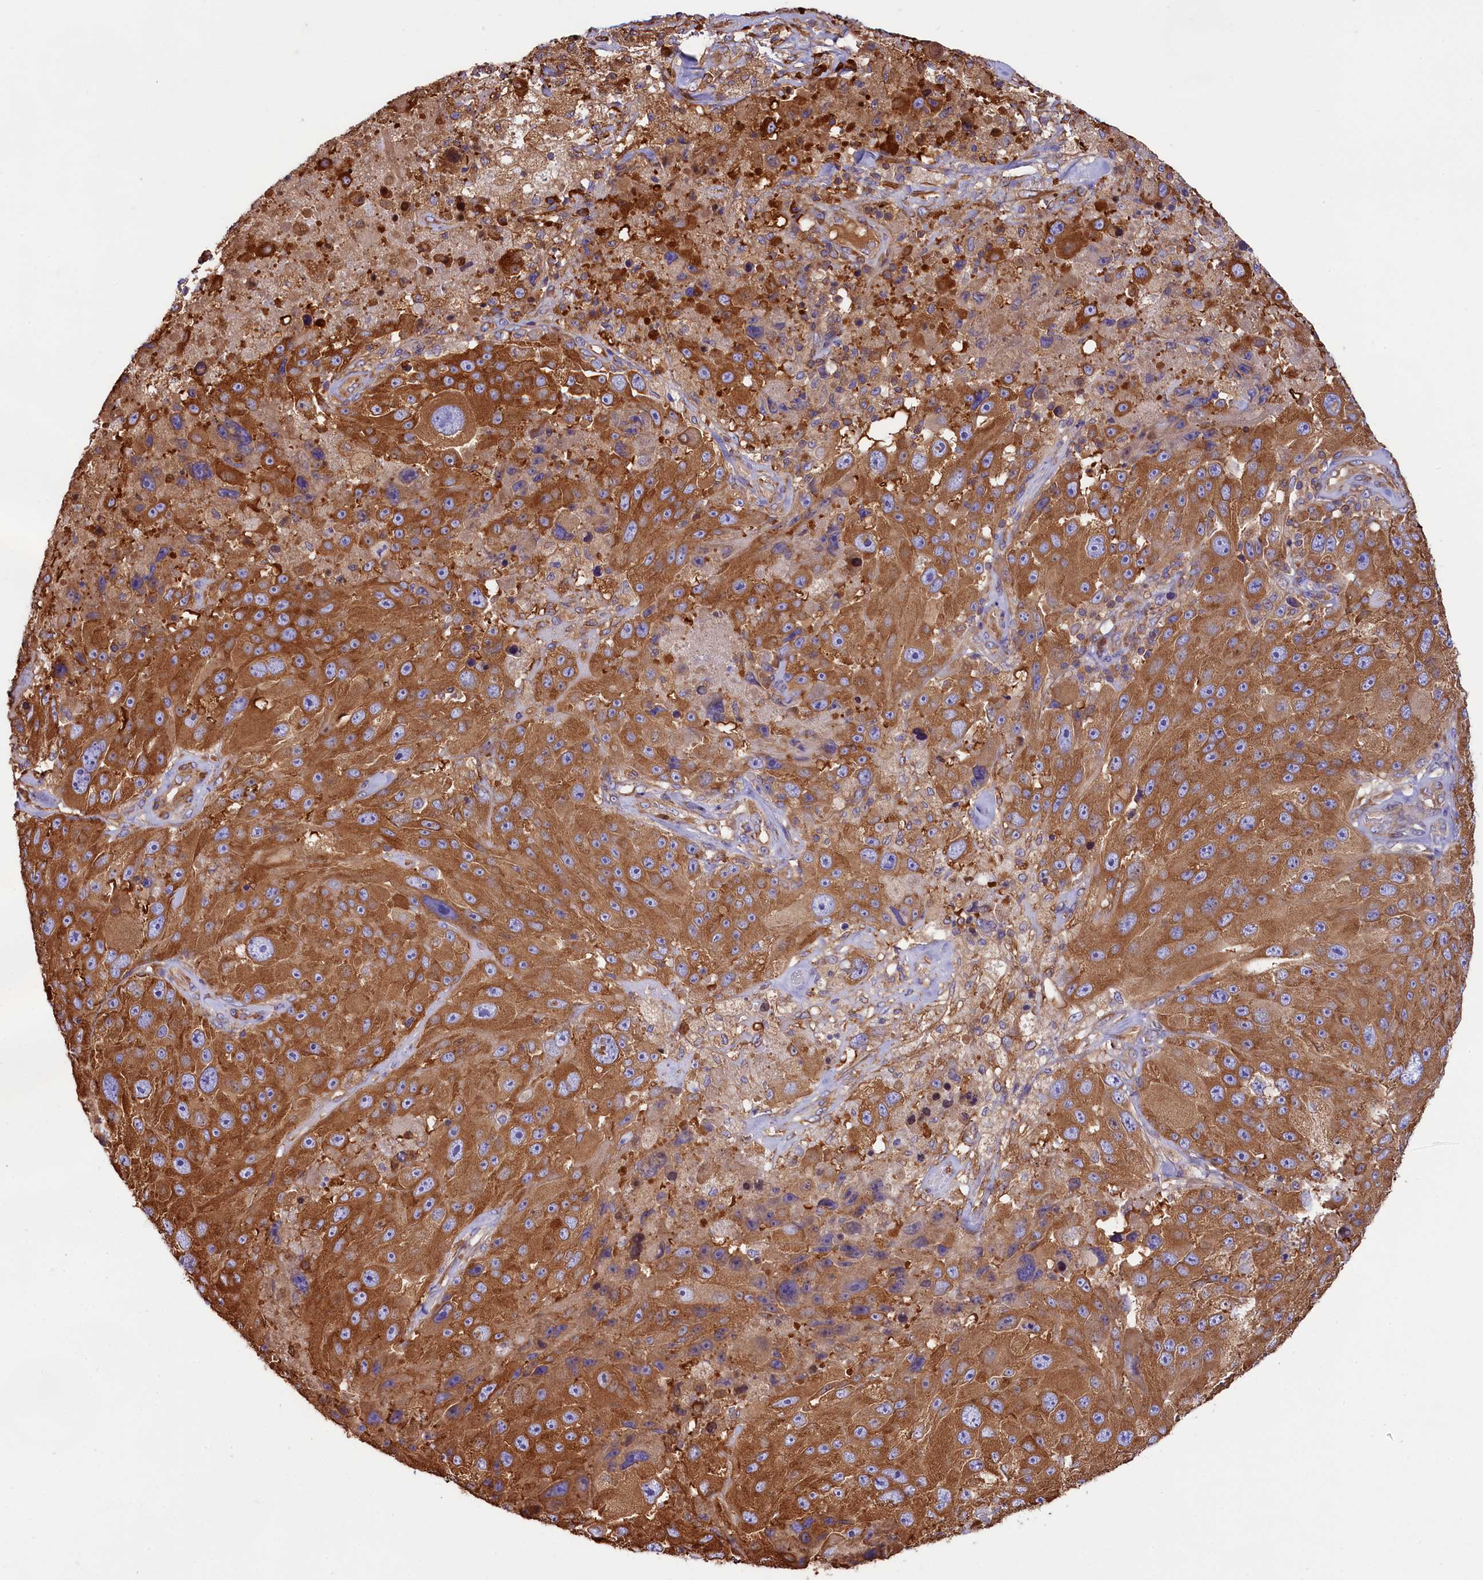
{"staining": {"intensity": "strong", "quantity": ">75%", "location": "cytoplasmic/membranous"}, "tissue": "melanoma", "cell_type": "Tumor cells", "image_type": "cancer", "snomed": [{"axis": "morphology", "description": "Malignant melanoma, Metastatic site"}, {"axis": "topography", "description": "Lymph node"}], "caption": "Protein analysis of malignant melanoma (metastatic site) tissue shows strong cytoplasmic/membranous staining in approximately >75% of tumor cells.", "gene": "GYS1", "patient": {"sex": "male", "age": 62}}